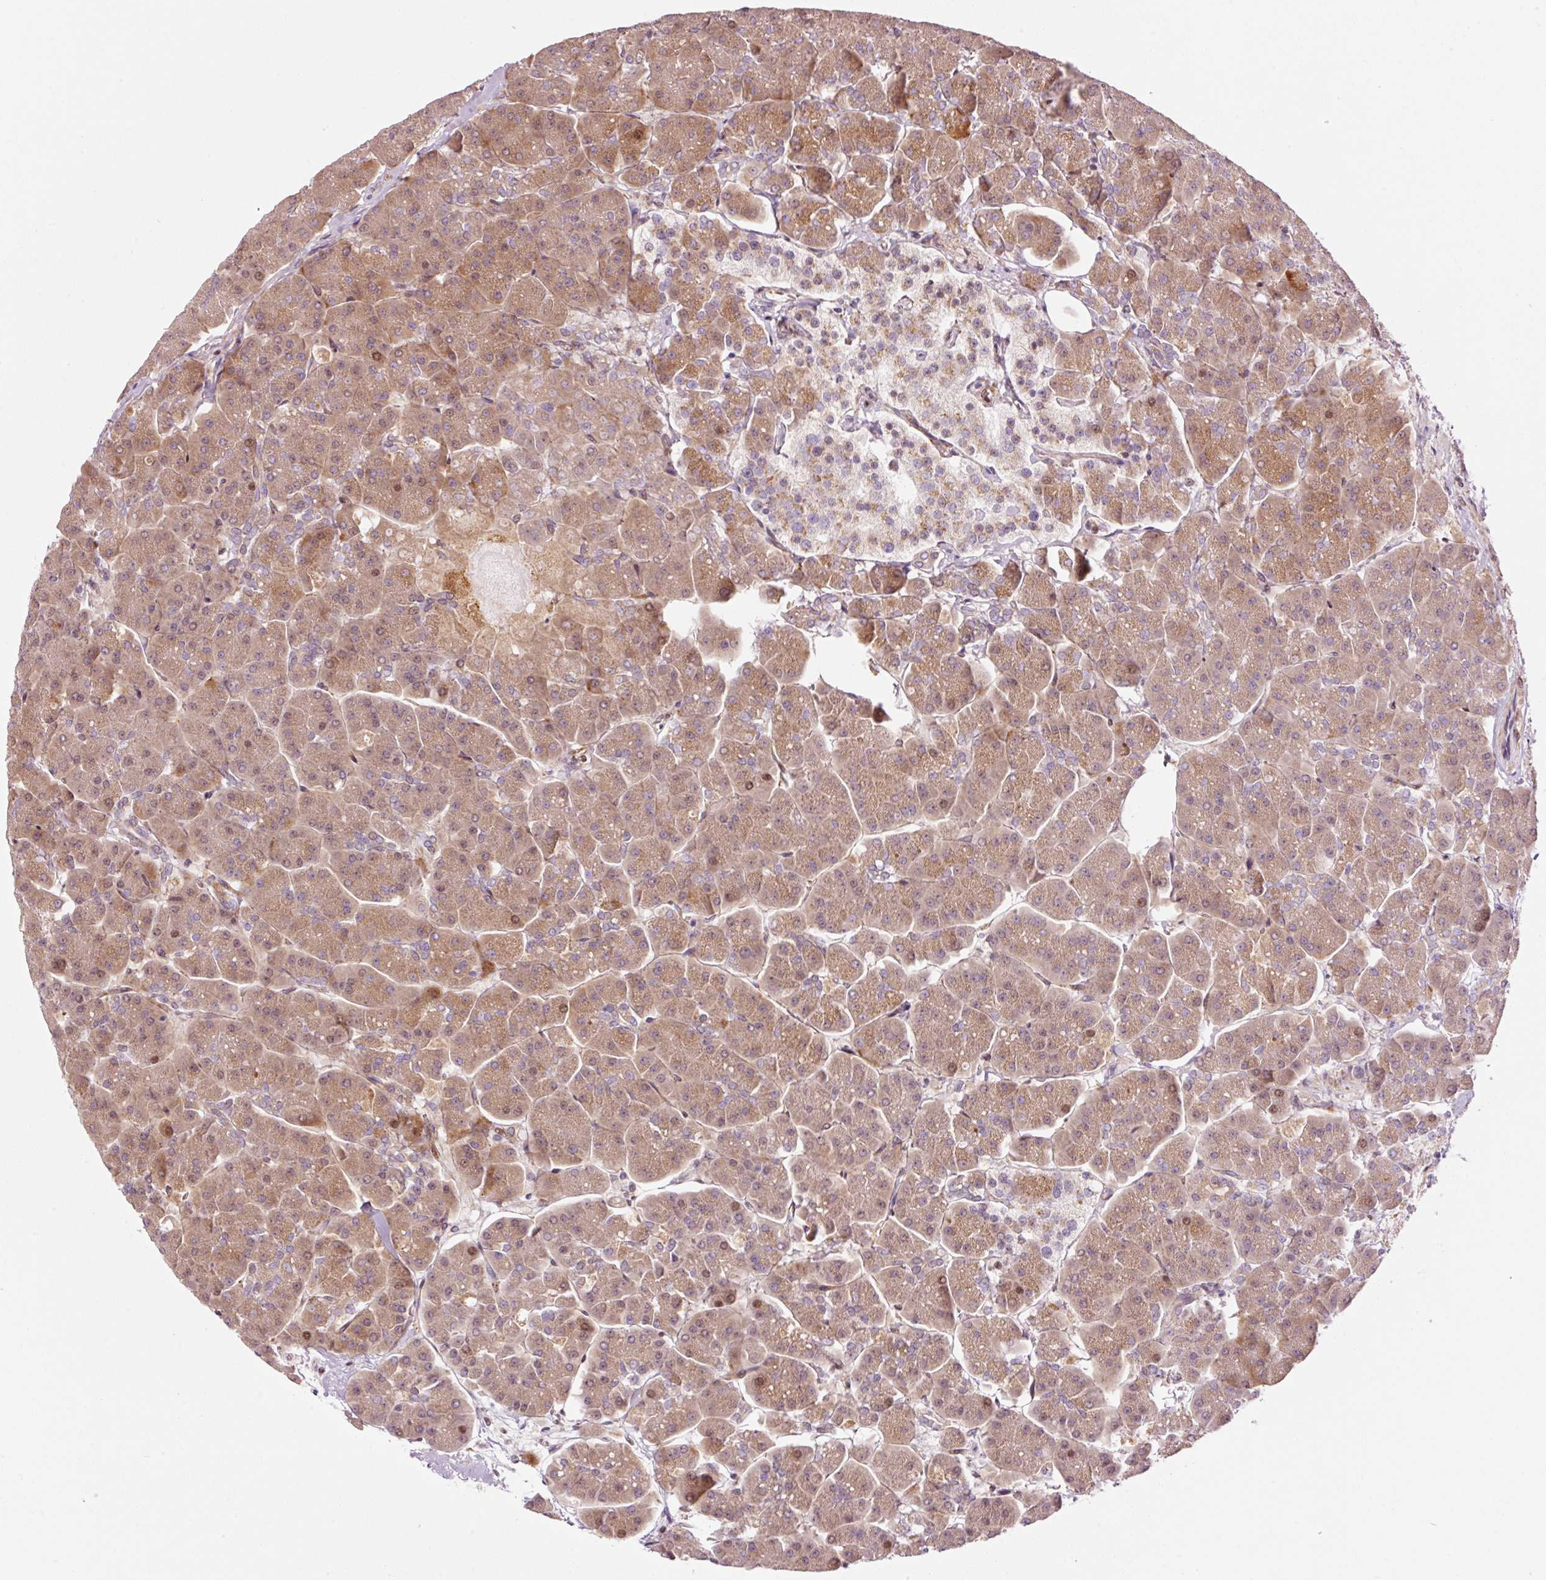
{"staining": {"intensity": "moderate", "quantity": ">75%", "location": "cytoplasmic/membranous,nuclear"}, "tissue": "pancreas", "cell_type": "Exocrine glandular cells", "image_type": "normal", "snomed": [{"axis": "morphology", "description": "Normal tissue, NOS"}, {"axis": "topography", "description": "Pancreas"}, {"axis": "topography", "description": "Peripheral nerve tissue"}], "caption": "Moderate cytoplasmic/membranous,nuclear protein staining is appreciated in about >75% of exocrine glandular cells in pancreas.", "gene": "ANKRD20A1", "patient": {"sex": "male", "age": 54}}